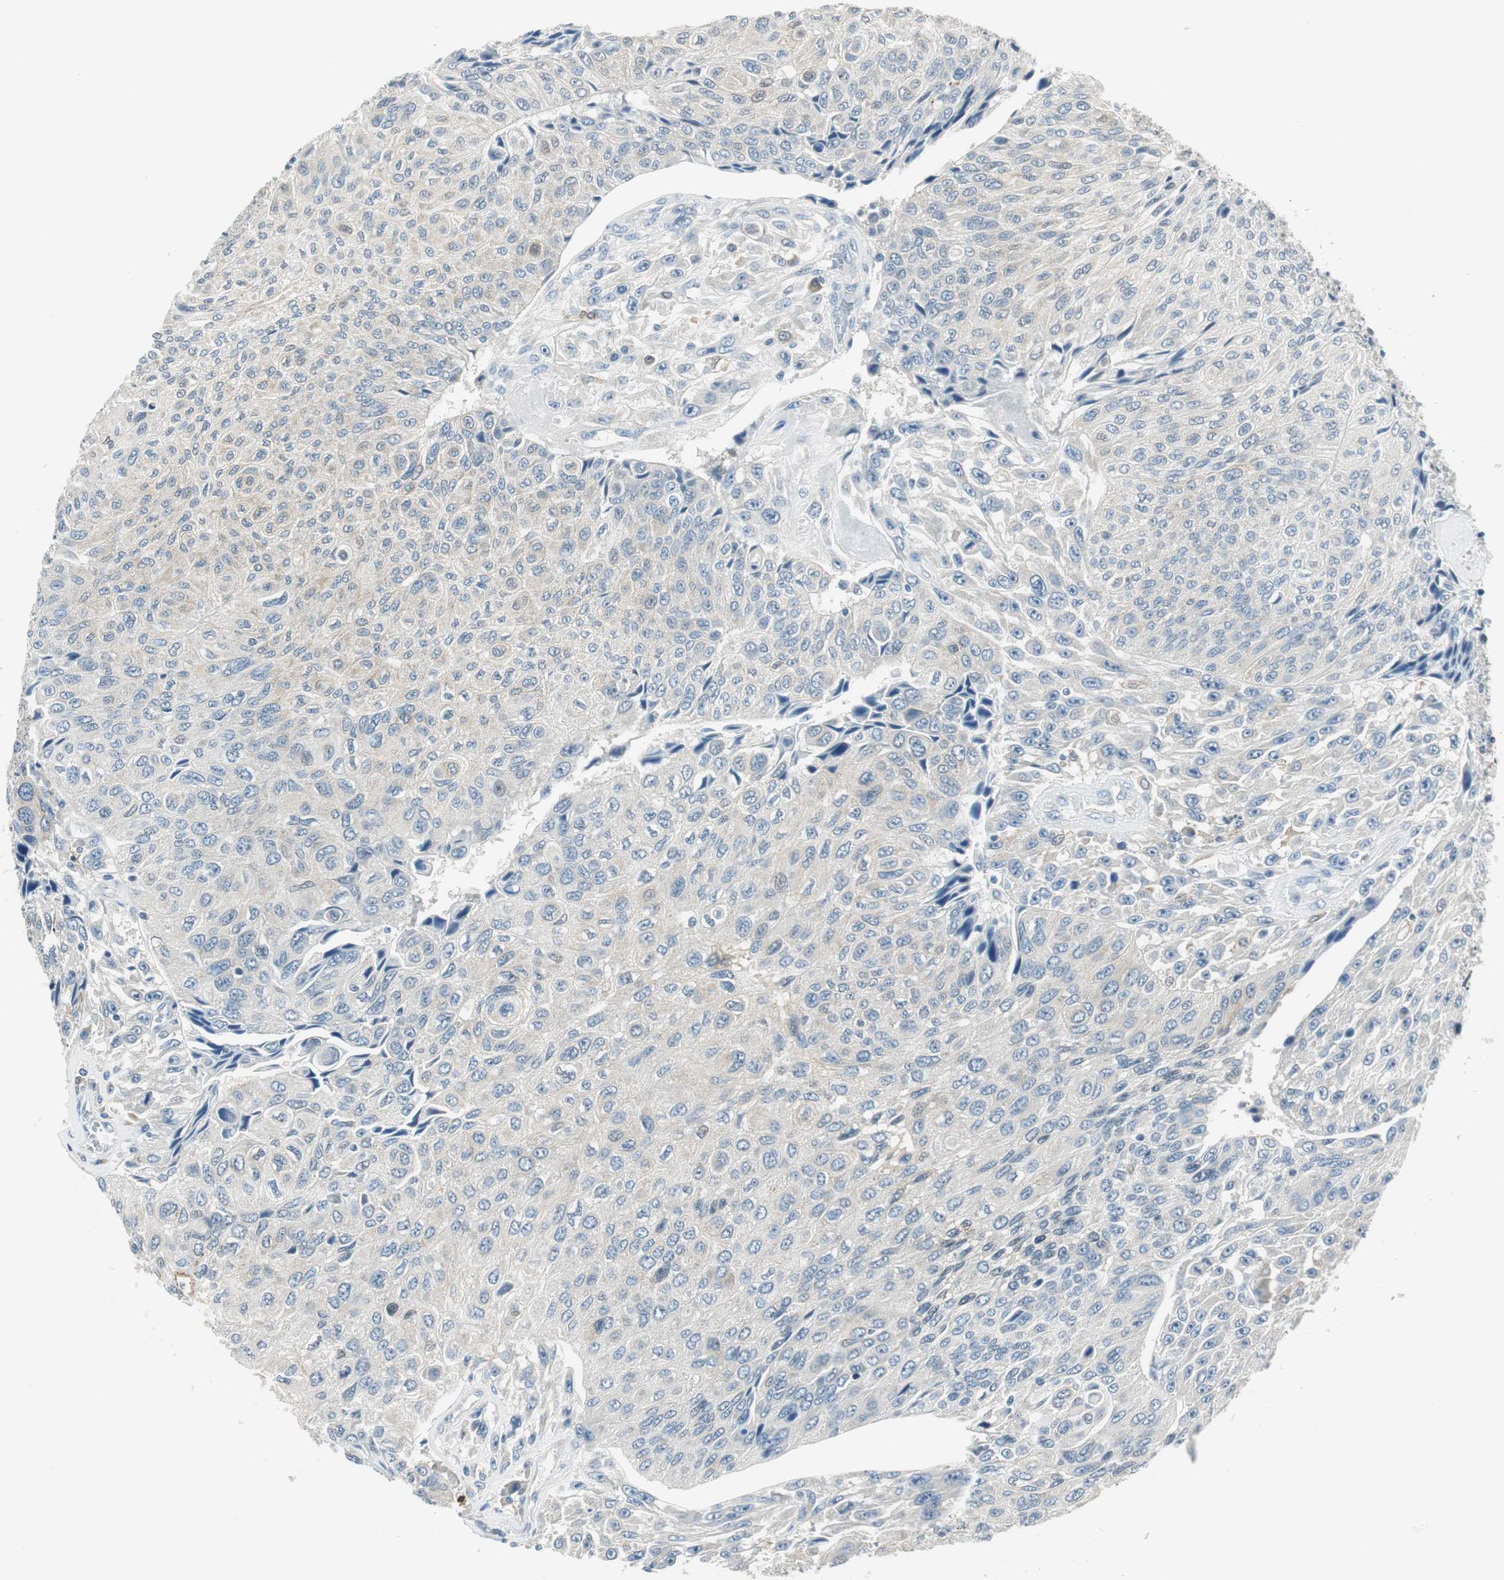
{"staining": {"intensity": "weak", "quantity": "<25%", "location": "cytoplasmic/membranous"}, "tissue": "urothelial cancer", "cell_type": "Tumor cells", "image_type": "cancer", "snomed": [{"axis": "morphology", "description": "Urothelial carcinoma, High grade"}, {"axis": "topography", "description": "Urinary bladder"}], "caption": "This is a histopathology image of IHC staining of urothelial cancer, which shows no expression in tumor cells.", "gene": "ME1", "patient": {"sex": "male", "age": 66}}